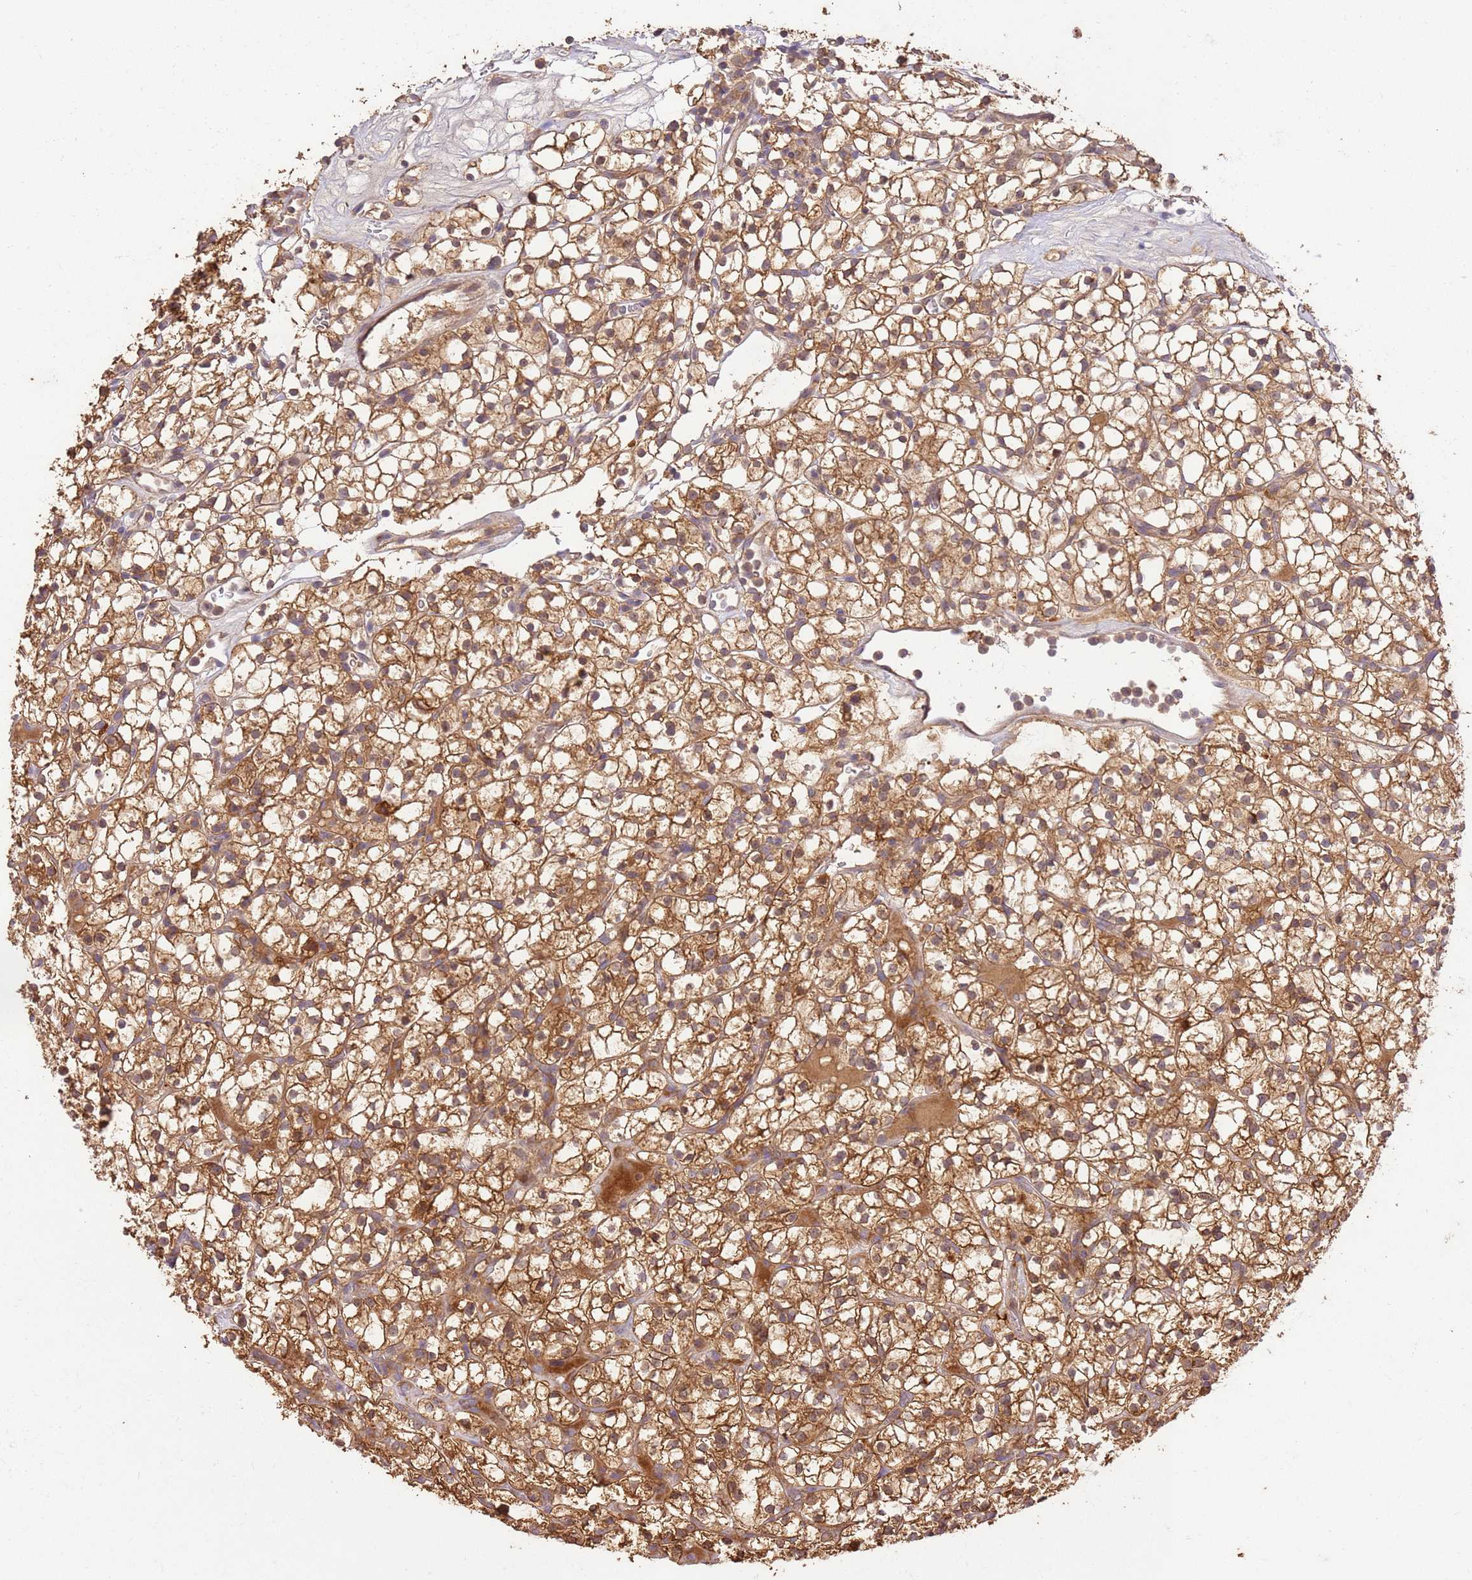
{"staining": {"intensity": "moderate", "quantity": ">75%", "location": "cytoplasmic/membranous"}, "tissue": "renal cancer", "cell_type": "Tumor cells", "image_type": "cancer", "snomed": [{"axis": "morphology", "description": "Adenocarcinoma, NOS"}, {"axis": "topography", "description": "Kidney"}], "caption": "Immunohistochemical staining of human renal cancer (adenocarcinoma) shows medium levels of moderate cytoplasmic/membranous staining in about >75% of tumor cells. (Brightfield microscopy of DAB IHC at high magnification).", "gene": "LRRC28", "patient": {"sex": "female", "age": 64}}